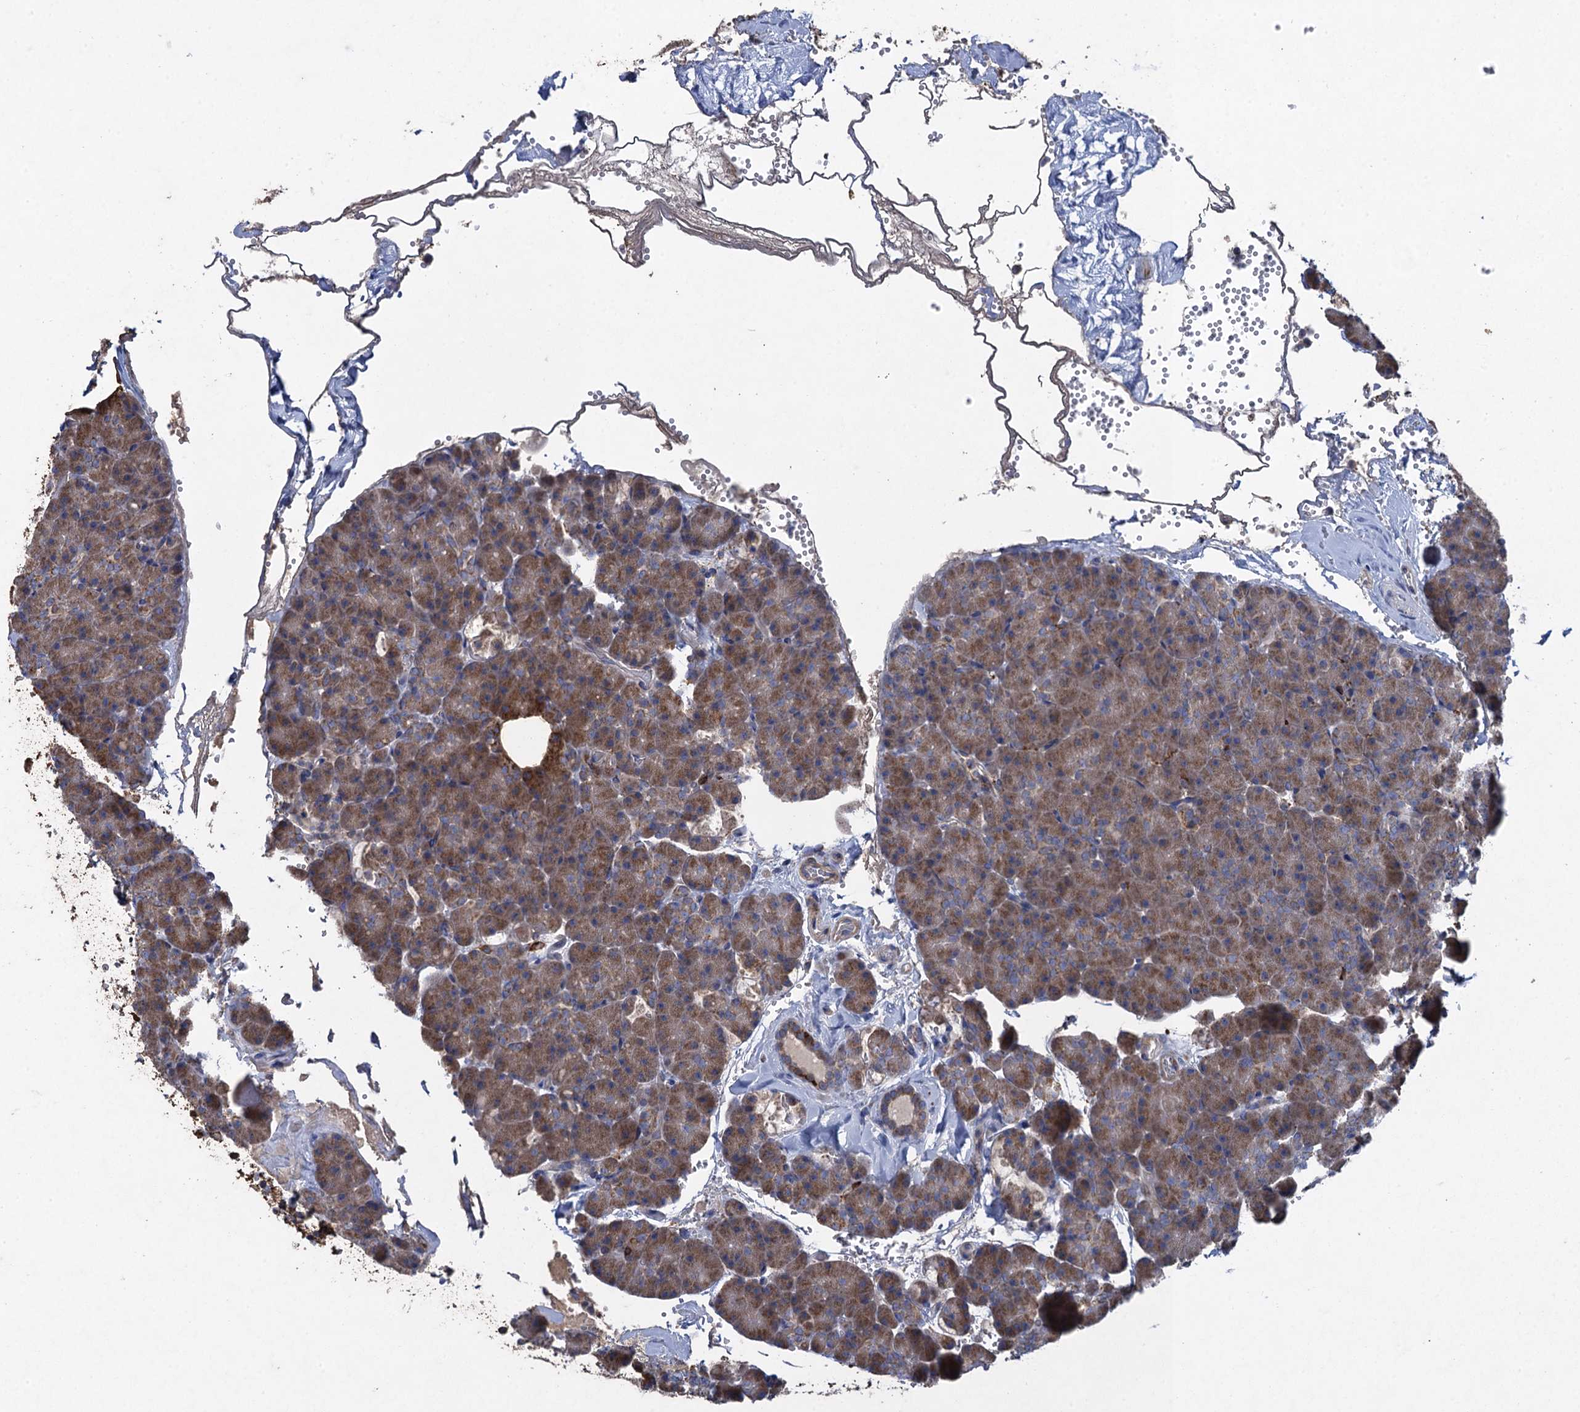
{"staining": {"intensity": "moderate", "quantity": ">75%", "location": "cytoplasmic/membranous"}, "tissue": "pancreas", "cell_type": "Exocrine glandular cells", "image_type": "normal", "snomed": [{"axis": "morphology", "description": "Normal tissue, NOS"}, {"axis": "topography", "description": "Pancreas"}], "caption": "Human pancreas stained with a brown dye shows moderate cytoplasmic/membranous positive staining in about >75% of exocrine glandular cells.", "gene": "TXNDC11", "patient": {"sex": "male", "age": 36}}